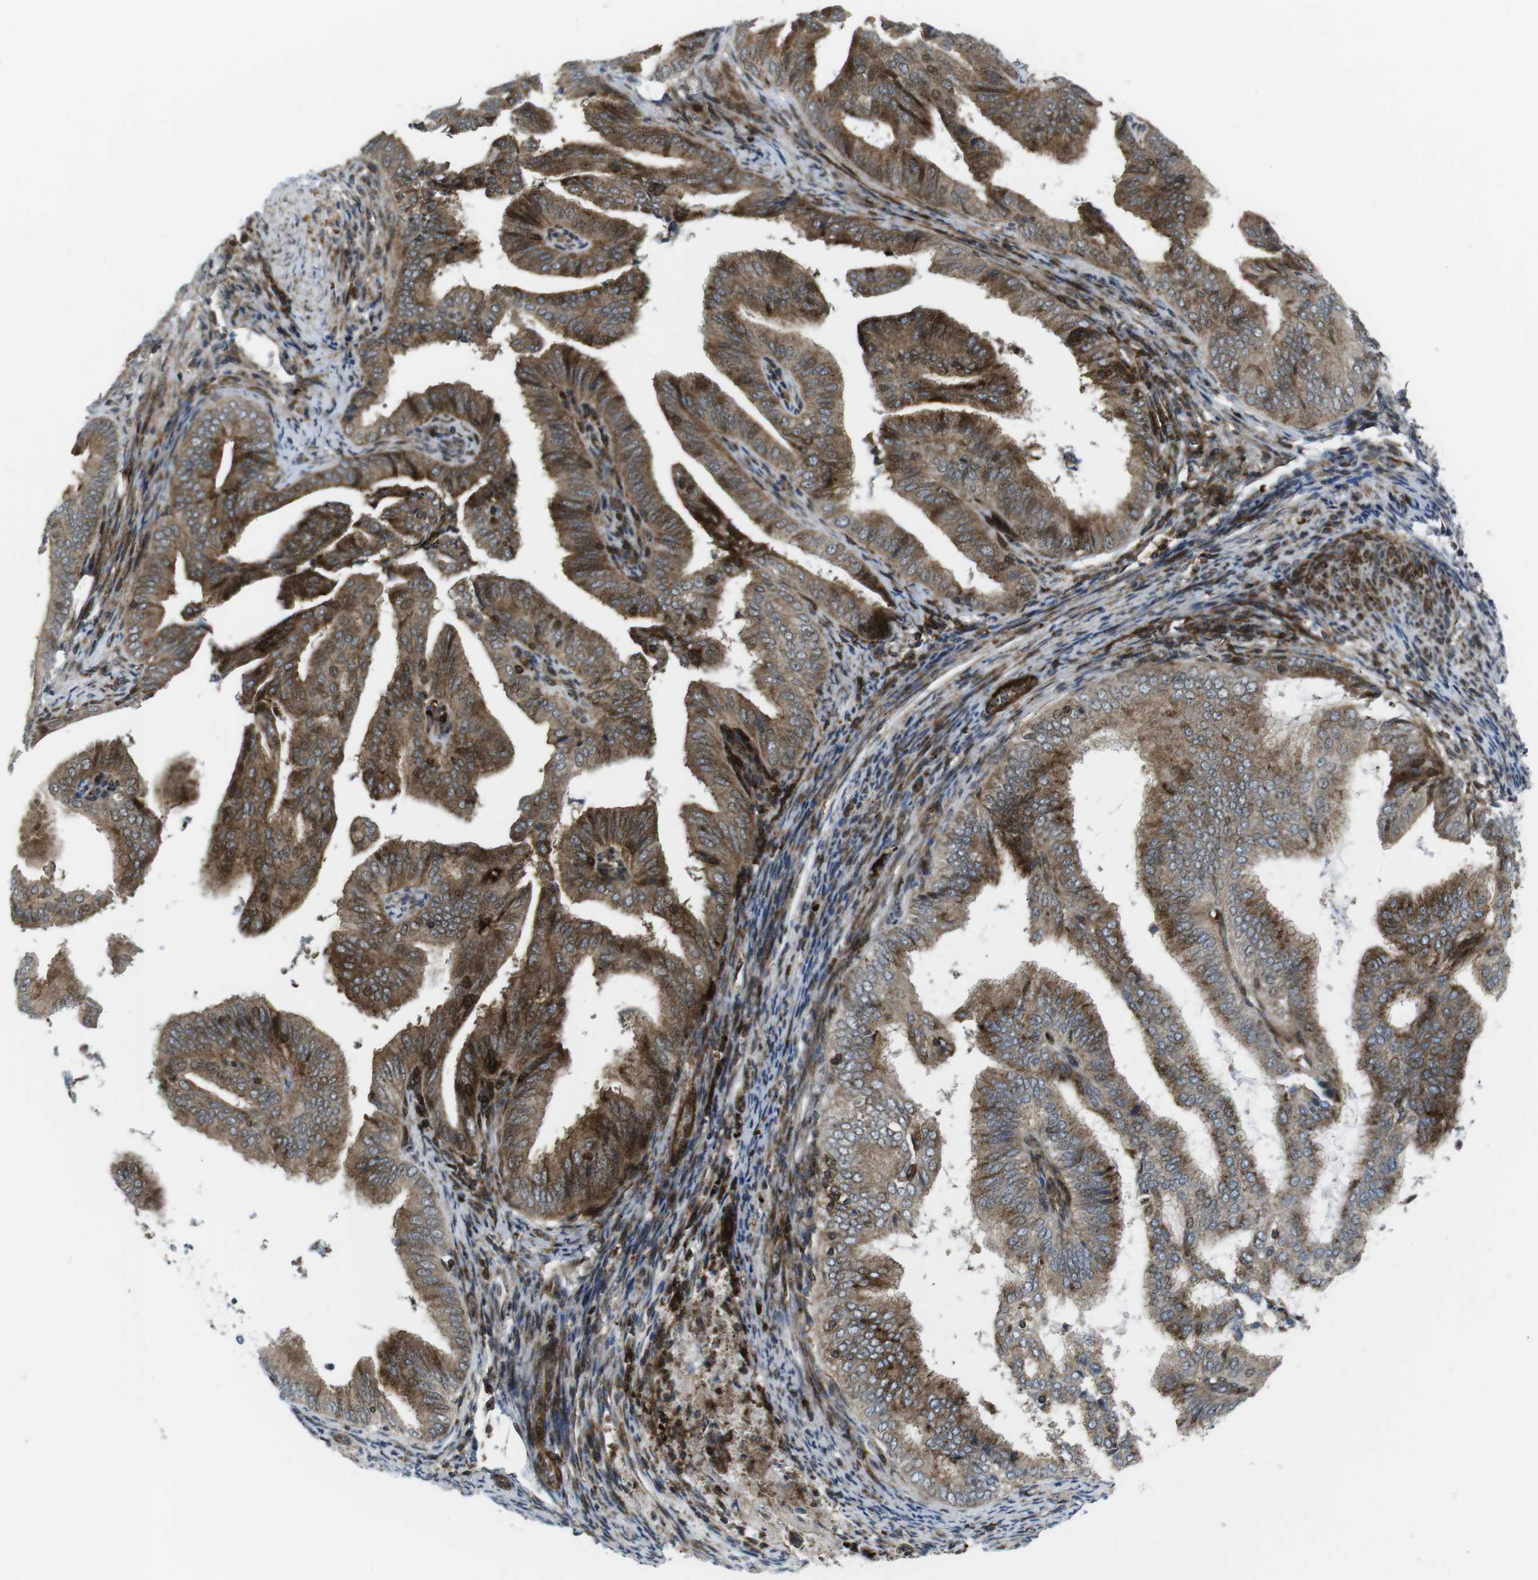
{"staining": {"intensity": "strong", "quantity": "25%-75%", "location": "cytoplasmic/membranous"}, "tissue": "endometrial cancer", "cell_type": "Tumor cells", "image_type": "cancer", "snomed": [{"axis": "morphology", "description": "Adenocarcinoma, NOS"}, {"axis": "topography", "description": "Endometrium"}], "caption": "The micrograph shows immunohistochemical staining of endometrial adenocarcinoma. There is strong cytoplasmic/membranous expression is present in about 25%-75% of tumor cells. (brown staining indicates protein expression, while blue staining denotes nuclei).", "gene": "CUL7", "patient": {"sex": "female", "age": 58}}